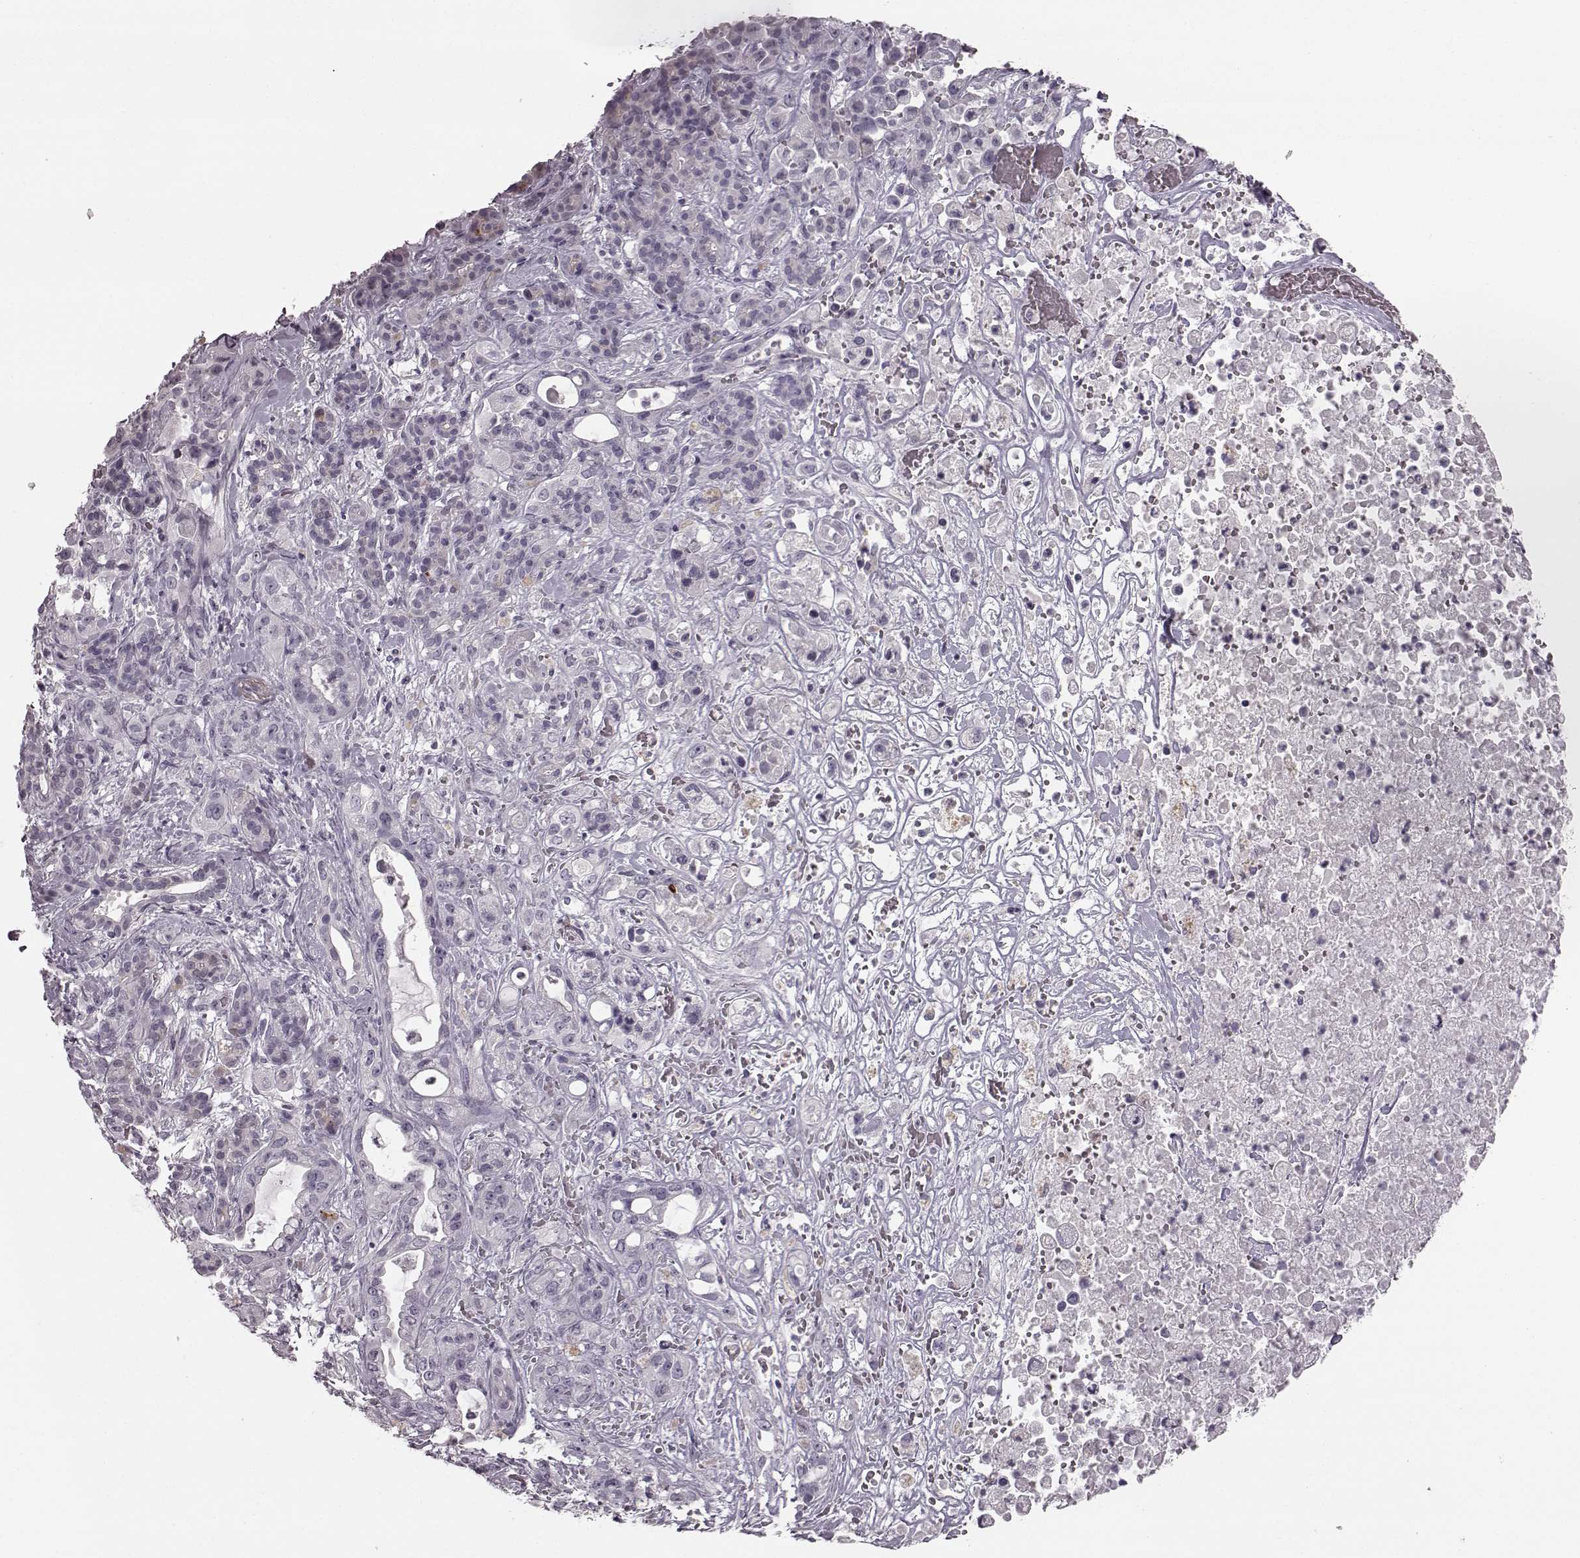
{"staining": {"intensity": "negative", "quantity": "none", "location": "none"}, "tissue": "pancreatic cancer", "cell_type": "Tumor cells", "image_type": "cancer", "snomed": [{"axis": "morphology", "description": "Adenocarcinoma, NOS"}, {"axis": "topography", "description": "Pancreas"}], "caption": "This photomicrograph is of pancreatic cancer (adenocarcinoma) stained with immunohistochemistry to label a protein in brown with the nuclei are counter-stained blue. There is no staining in tumor cells. (IHC, brightfield microscopy, high magnification).", "gene": "ZNF433", "patient": {"sex": "male", "age": 44}}